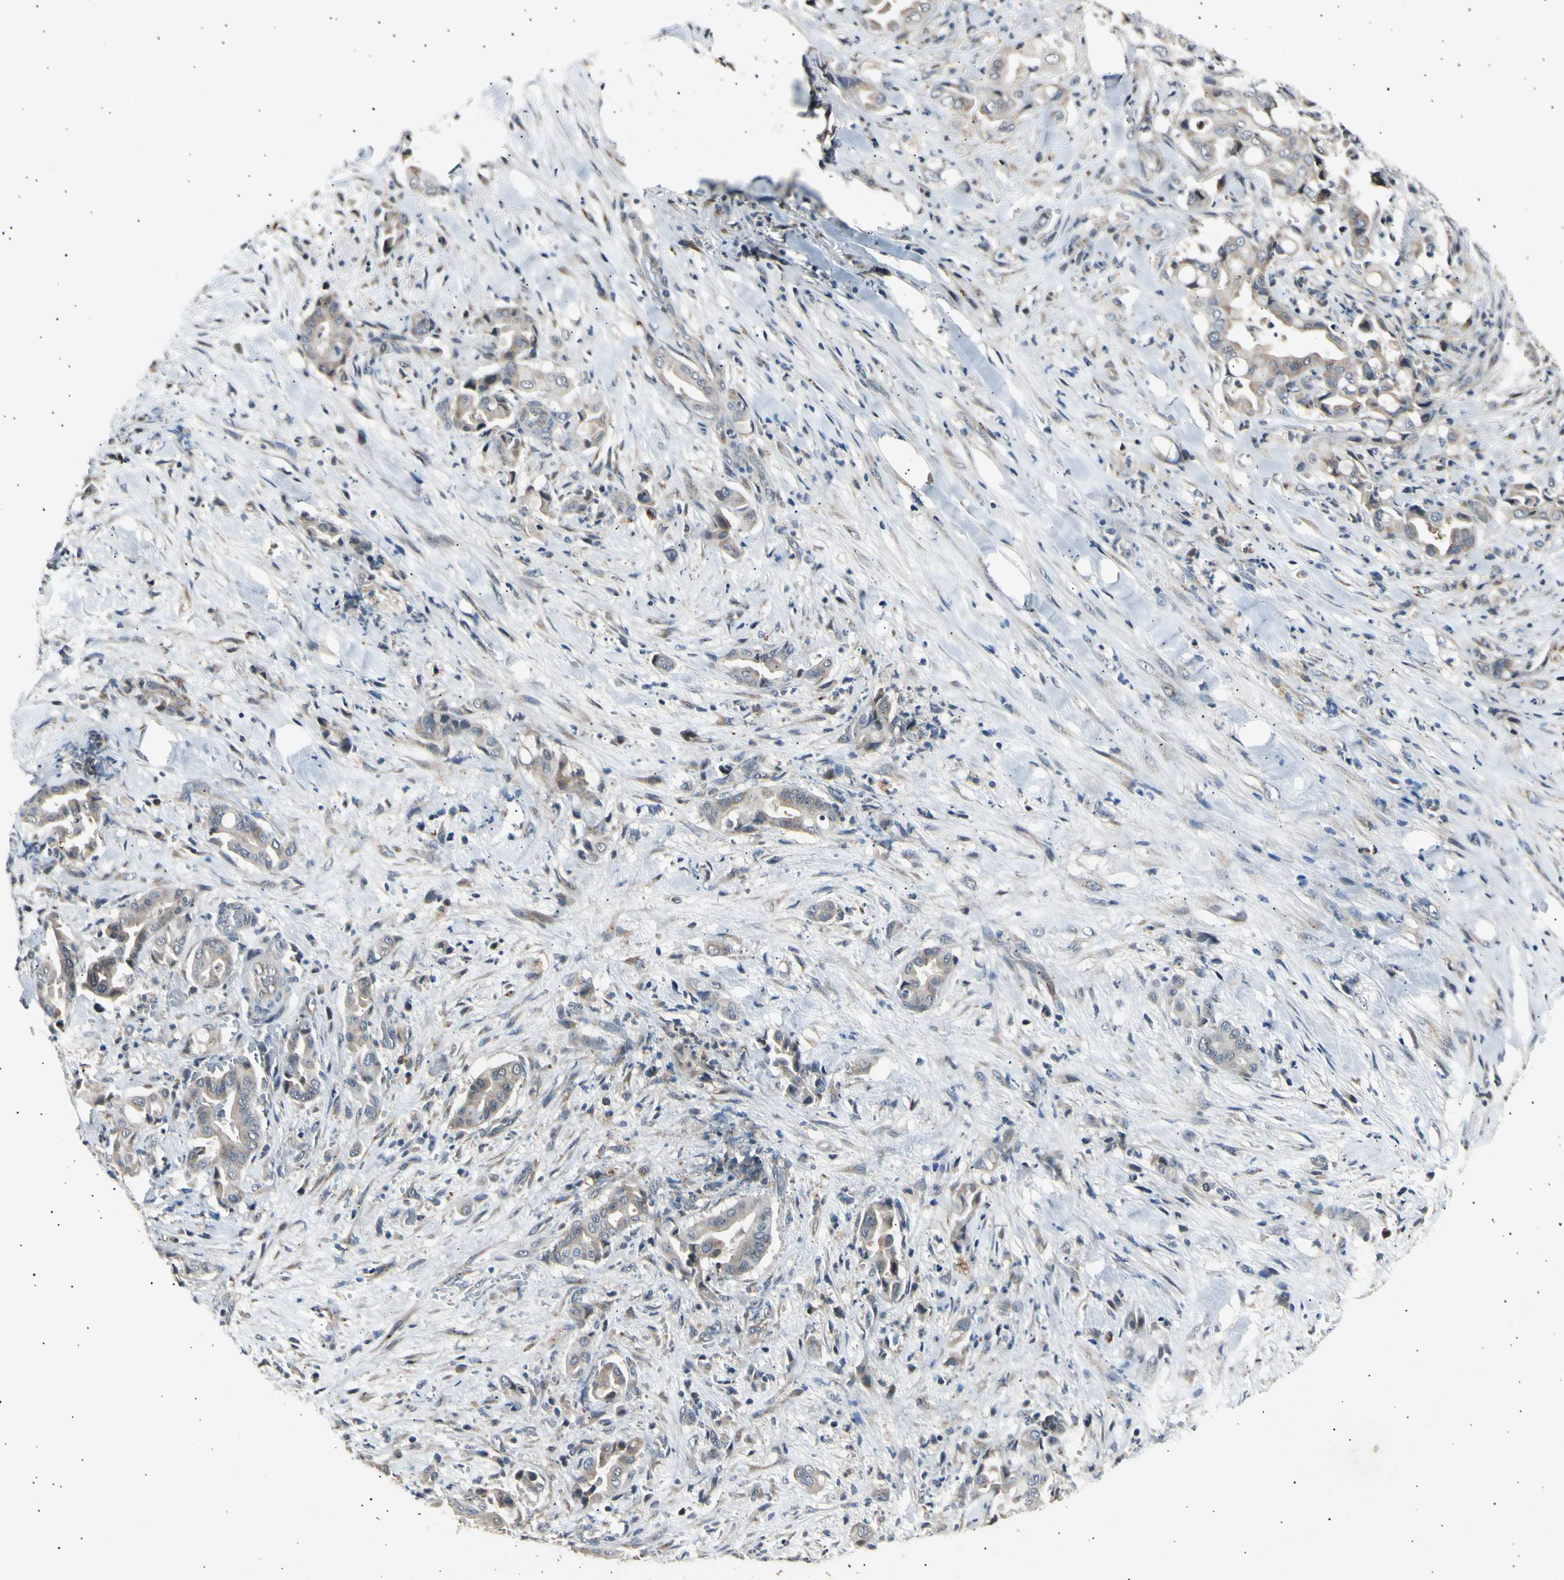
{"staining": {"intensity": "weak", "quantity": ">75%", "location": "cytoplasmic/membranous"}, "tissue": "liver cancer", "cell_type": "Tumor cells", "image_type": "cancer", "snomed": [{"axis": "morphology", "description": "Cholangiocarcinoma"}, {"axis": "topography", "description": "Liver"}], "caption": "Brown immunohistochemical staining in human liver cancer (cholangiocarcinoma) shows weak cytoplasmic/membranous staining in about >75% of tumor cells.", "gene": "ADCY3", "patient": {"sex": "female", "age": 68}}